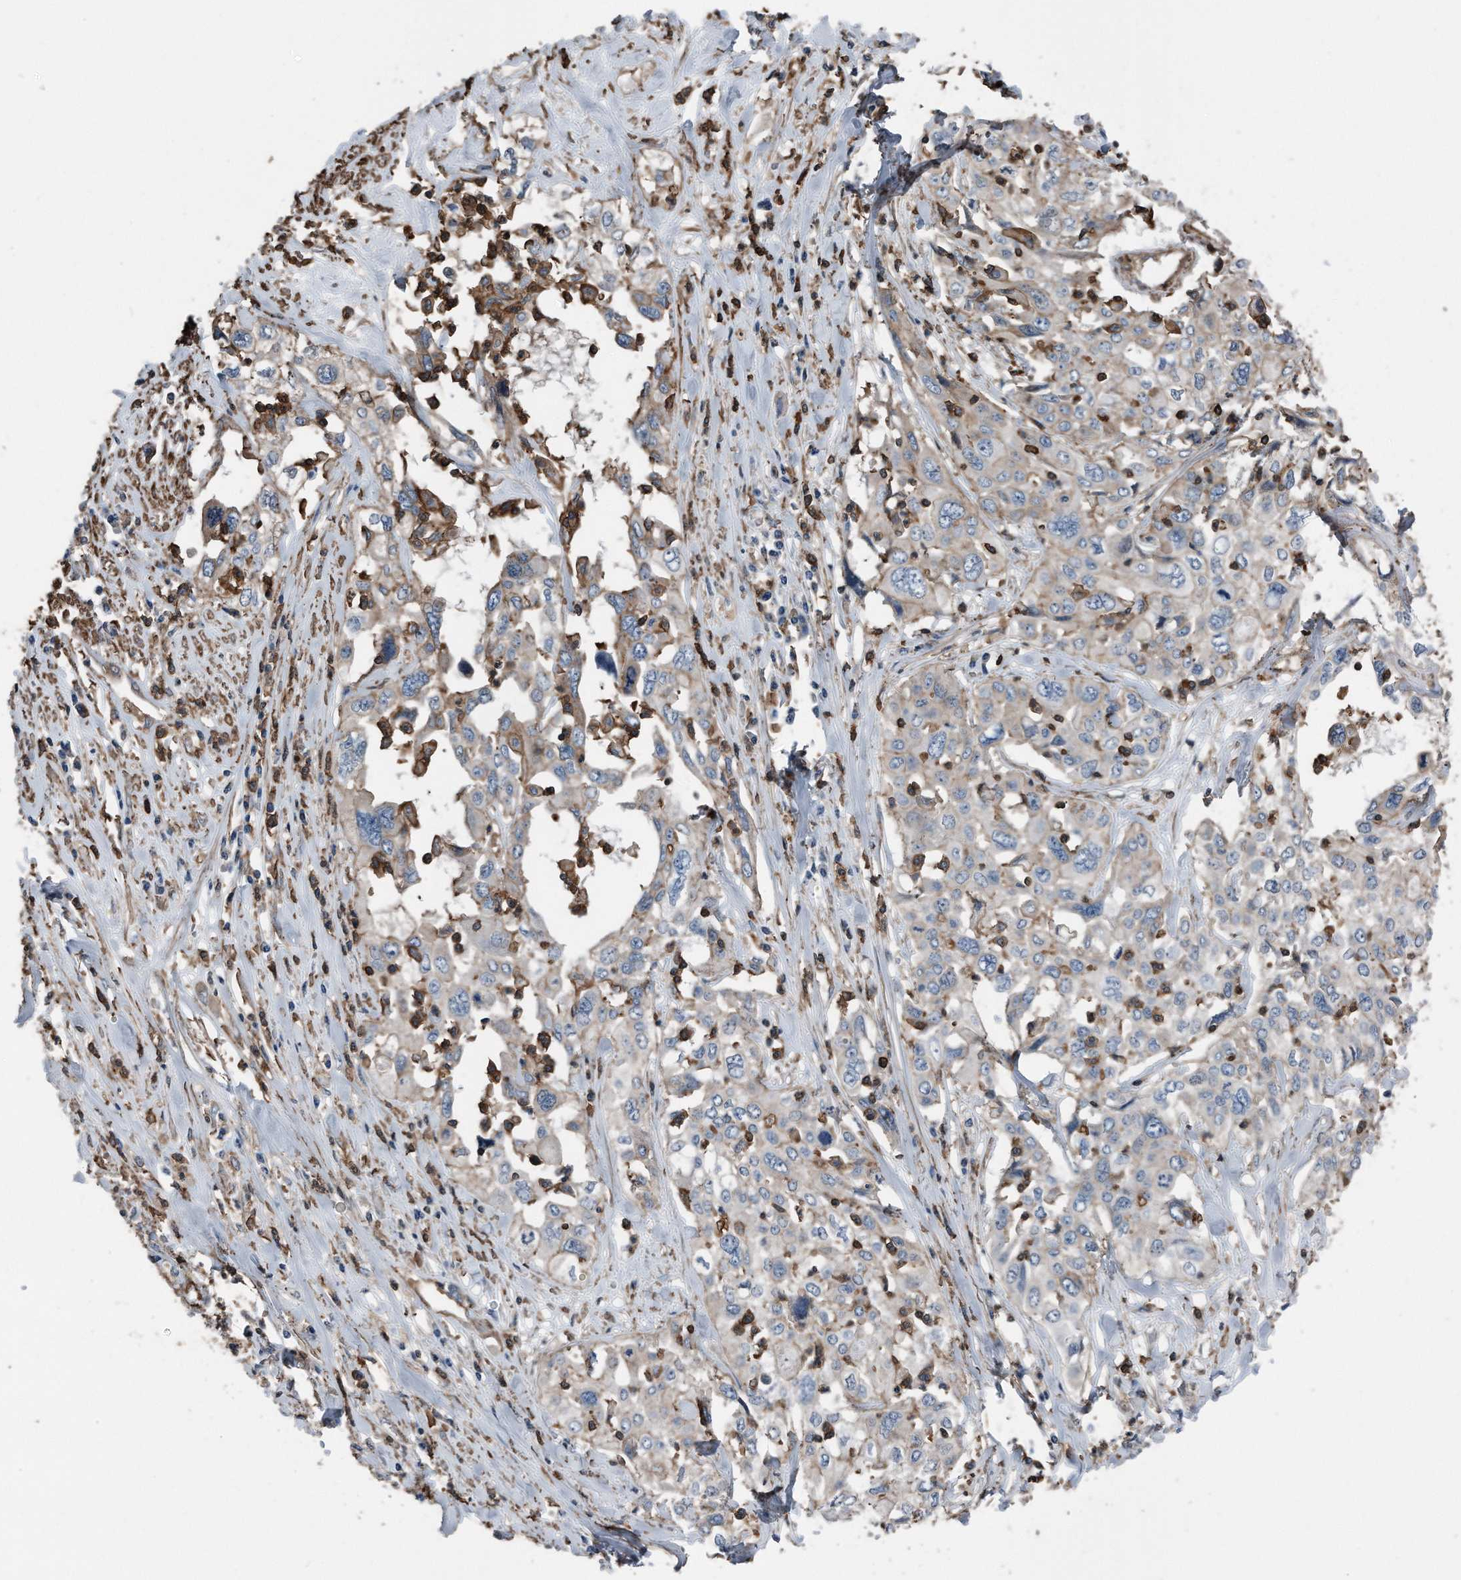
{"staining": {"intensity": "weak", "quantity": "25%-75%", "location": "cytoplasmic/membranous"}, "tissue": "cervical cancer", "cell_type": "Tumor cells", "image_type": "cancer", "snomed": [{"axis": "morphology", "description": "Squamous cell carcinoma, NOS"}, {"axis": "topography", "description": "Cervix"}], "caption": "The micrograph exhibits immunohistochemical staining of squamous cell carcinoma (cervical). There is weak cytoplasmic/membranous staining is identified in about 25%-75% of tumor cells. (Brightfield microscopy of DAB IHC at high magnification).", "gene": "RSPO3", "patient": {"sex": "female", "age": 31}}